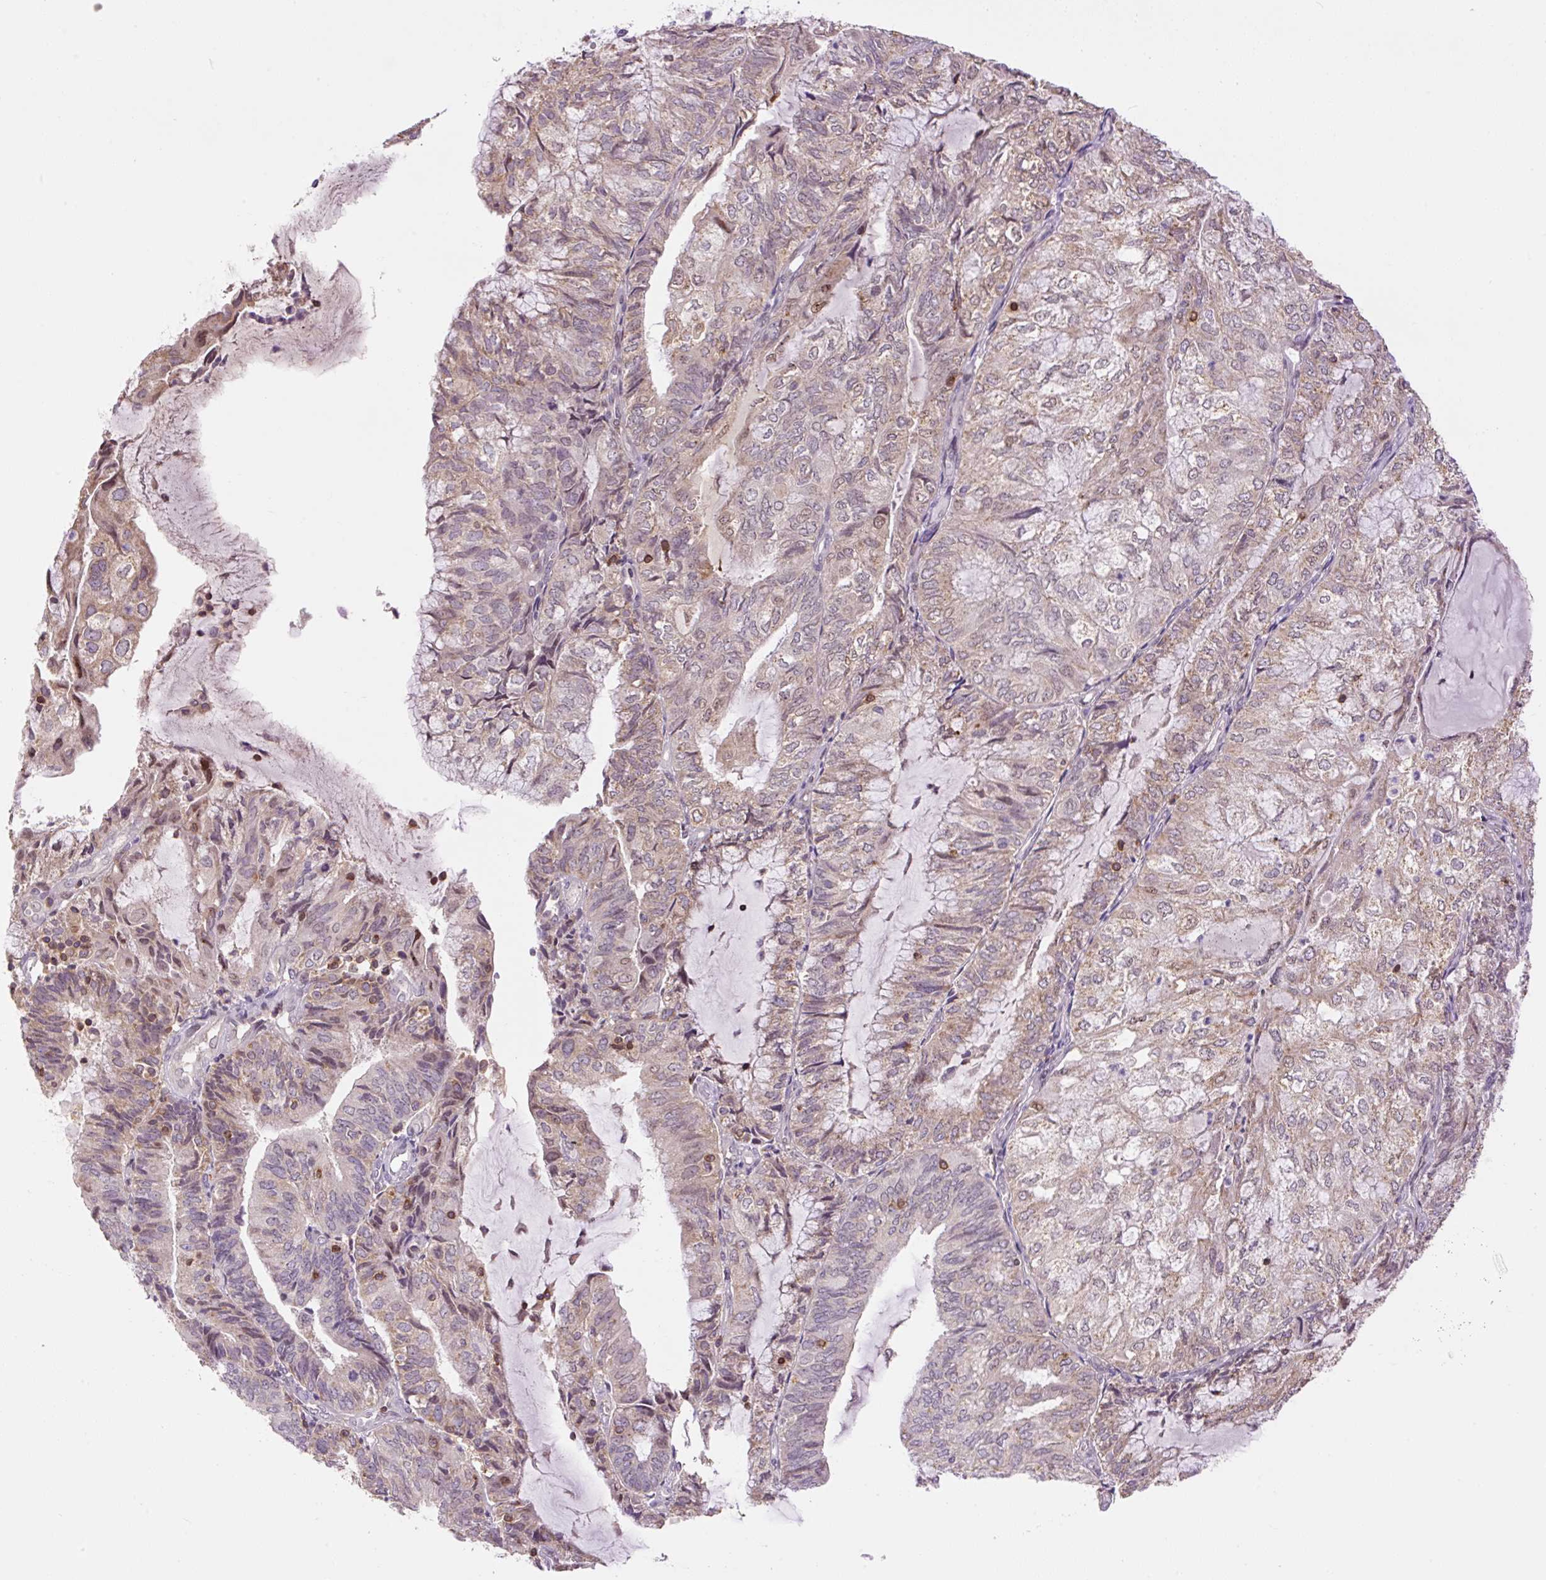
{"staining": {"intensity": "weak", "quantity": "25%-75%", "location": "cytoplasmic/membranous,nuclear"}, "tissue": "endometrial cancer", "cell_type": "Tumor cells", "image_type": "cancer", "snomed": [{"axis": "morphology", "description": "Adenocarcinoma, NOS"}, {"axis": "topography", "description": "Endometrium"}], "caption": "Adenocarcinoma (endometrial) stained for a protein (brown) displays weak cytoplasmic/membranous and nuclear positive expression in about 25%-75% of tumor cells.", "gene": "CARD11", "patient": {"sex": "female", "age": 81}}